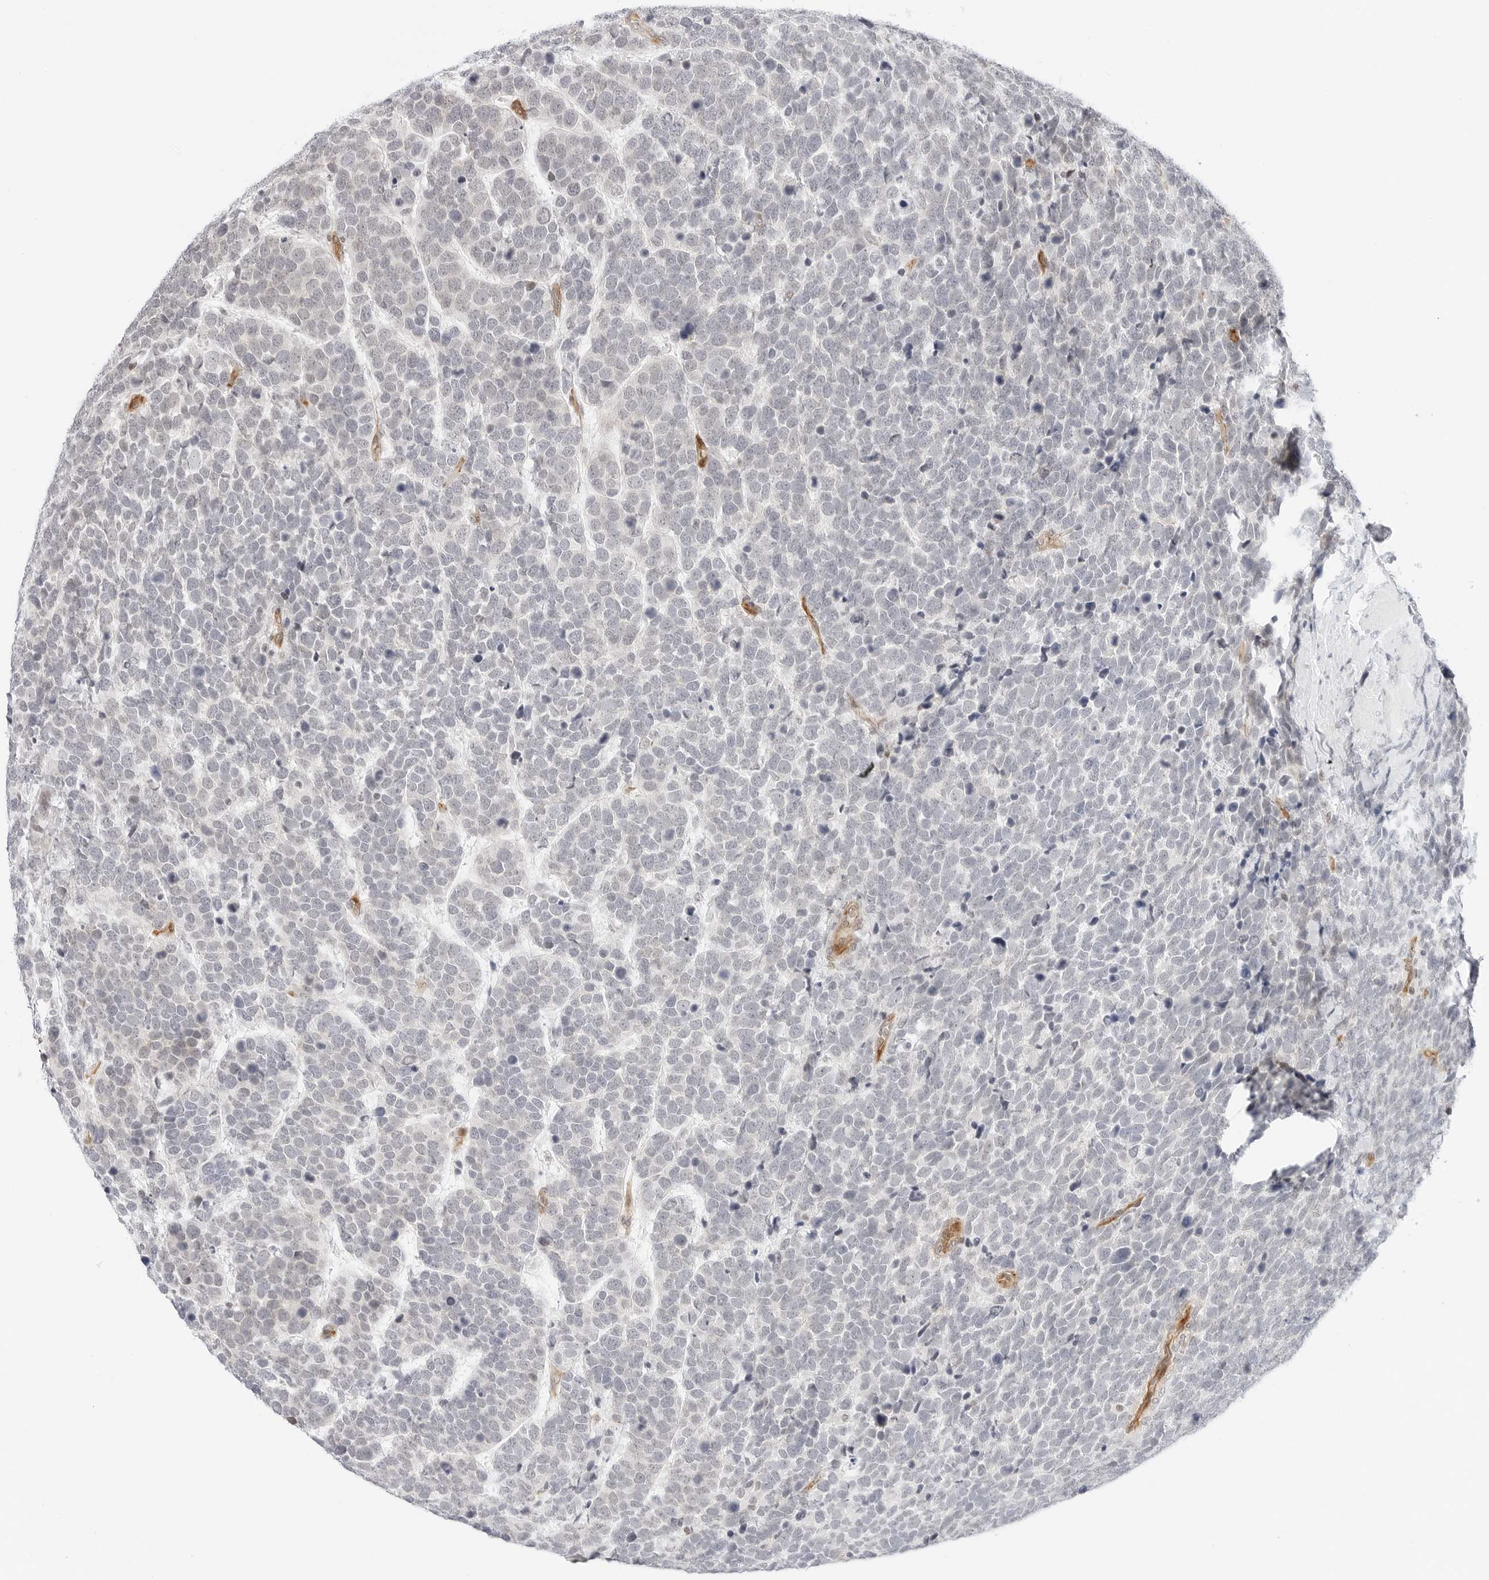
{"staining": {"intensity": "negative", "quantity": "none", "location": "none"}, "tissue": "urothelial cancer", "cell_type": "Tumor cells", "image_type": "cancer", "snomed": [{"axis": "morphology", "description": "Urothelial carcinoma, High grade"}, {"axis": "topography", "description": "Urinary bladder"}], "caption": "Immunohistochemistry (IHC) of high-grade urothelial carcinoma displays no staining in tumor cells.", "gene": "ZNF613", "patient": {"sex": "female", "age": 82}}